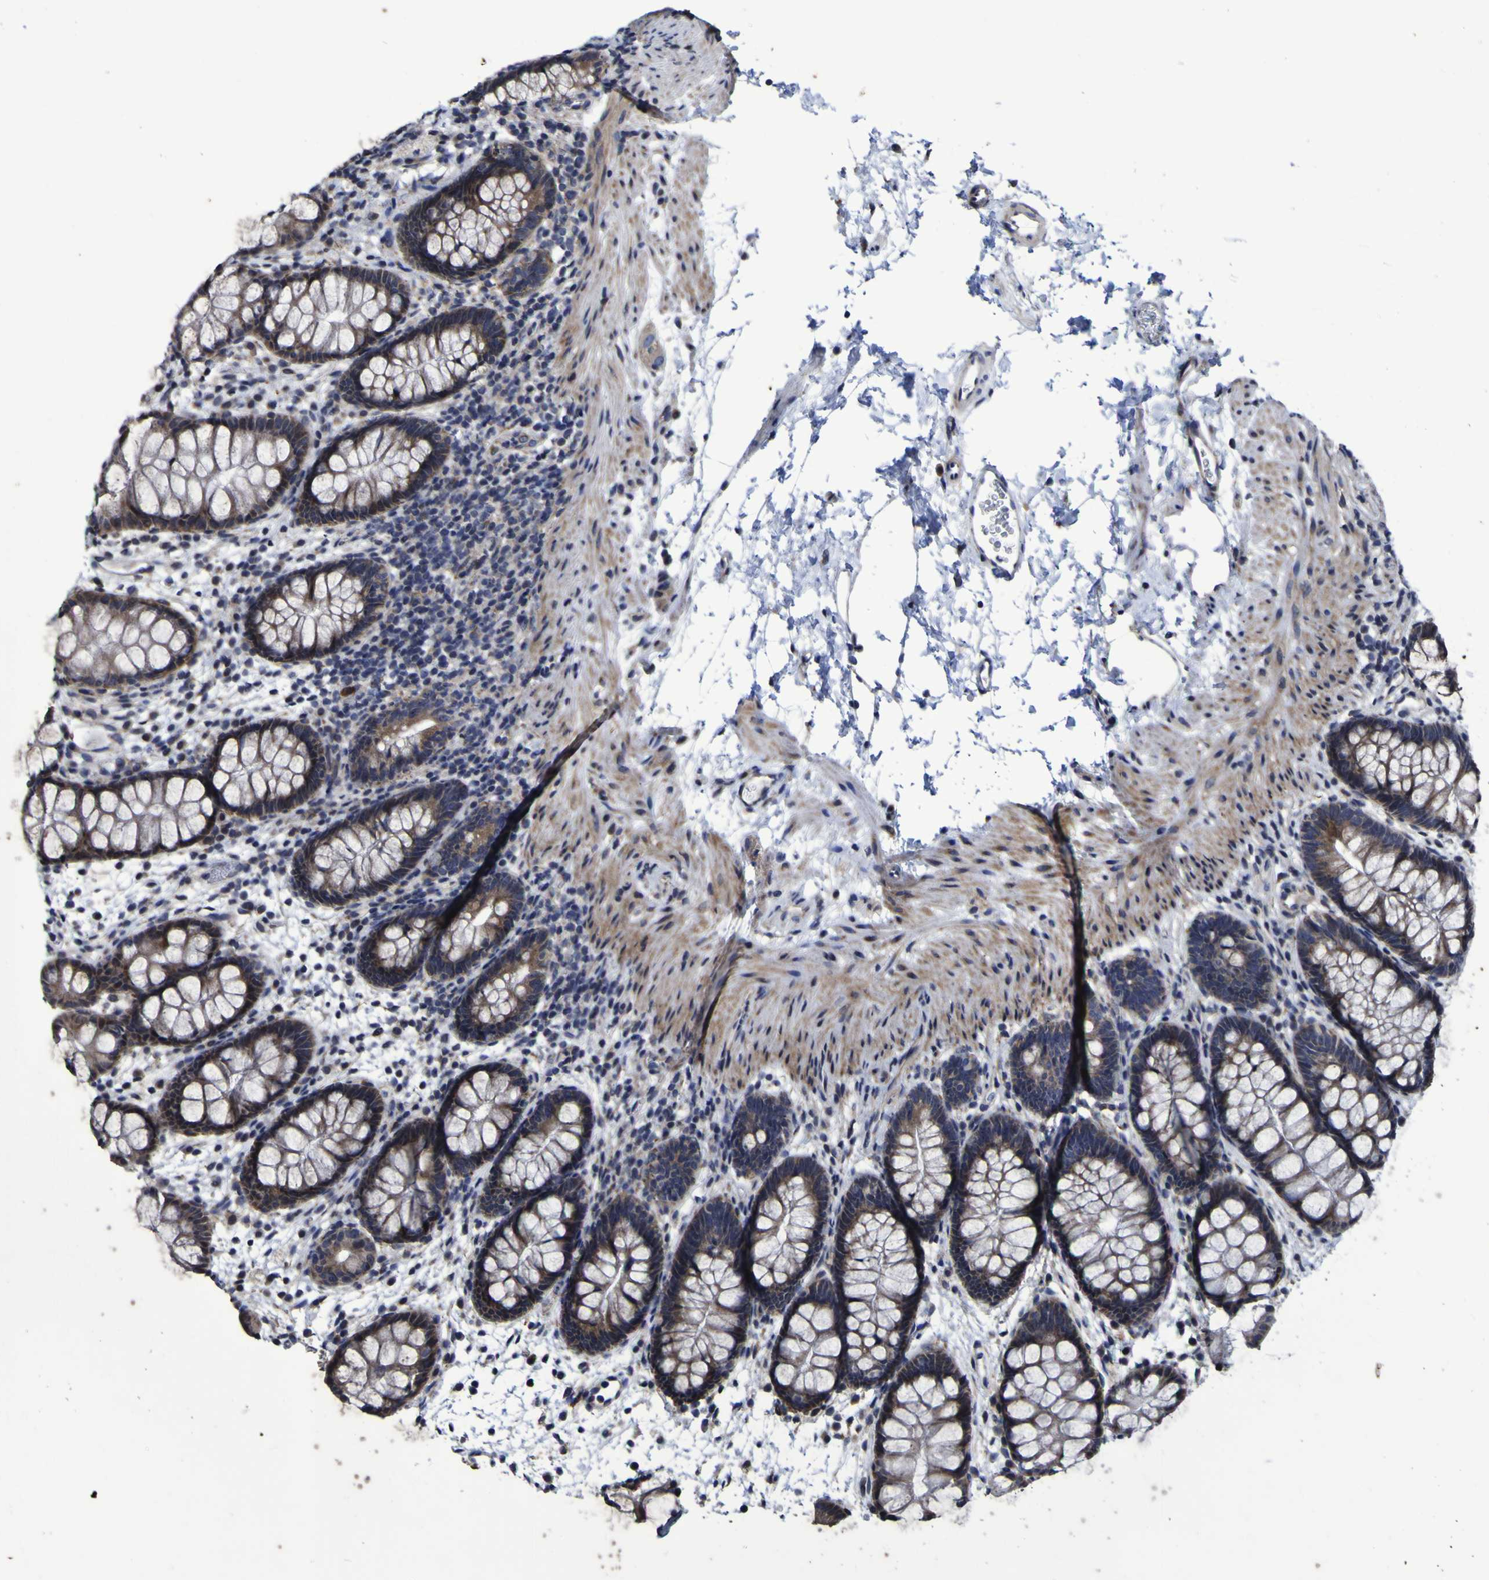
{"staining": {"intensity": "weak", "quantity": ">75%", "location": "cytoplasmic/membranous"}, "tissue": "rectum", "cell_type": "Glandular cells", "image_type": "normal", "snomed": [{"axis": "morphology", "description": "Normal tissue, NOS"}, {"axis": "topography", "description": "Rectum"}], "caption": "This micrograph displays IHC staining of unremarkable rectum, with low weak cytoplasmic/membranous staining in about >75% of glandular cells.", "gene": "P3H1", "patient": {"sex": "female", "age": 24}}